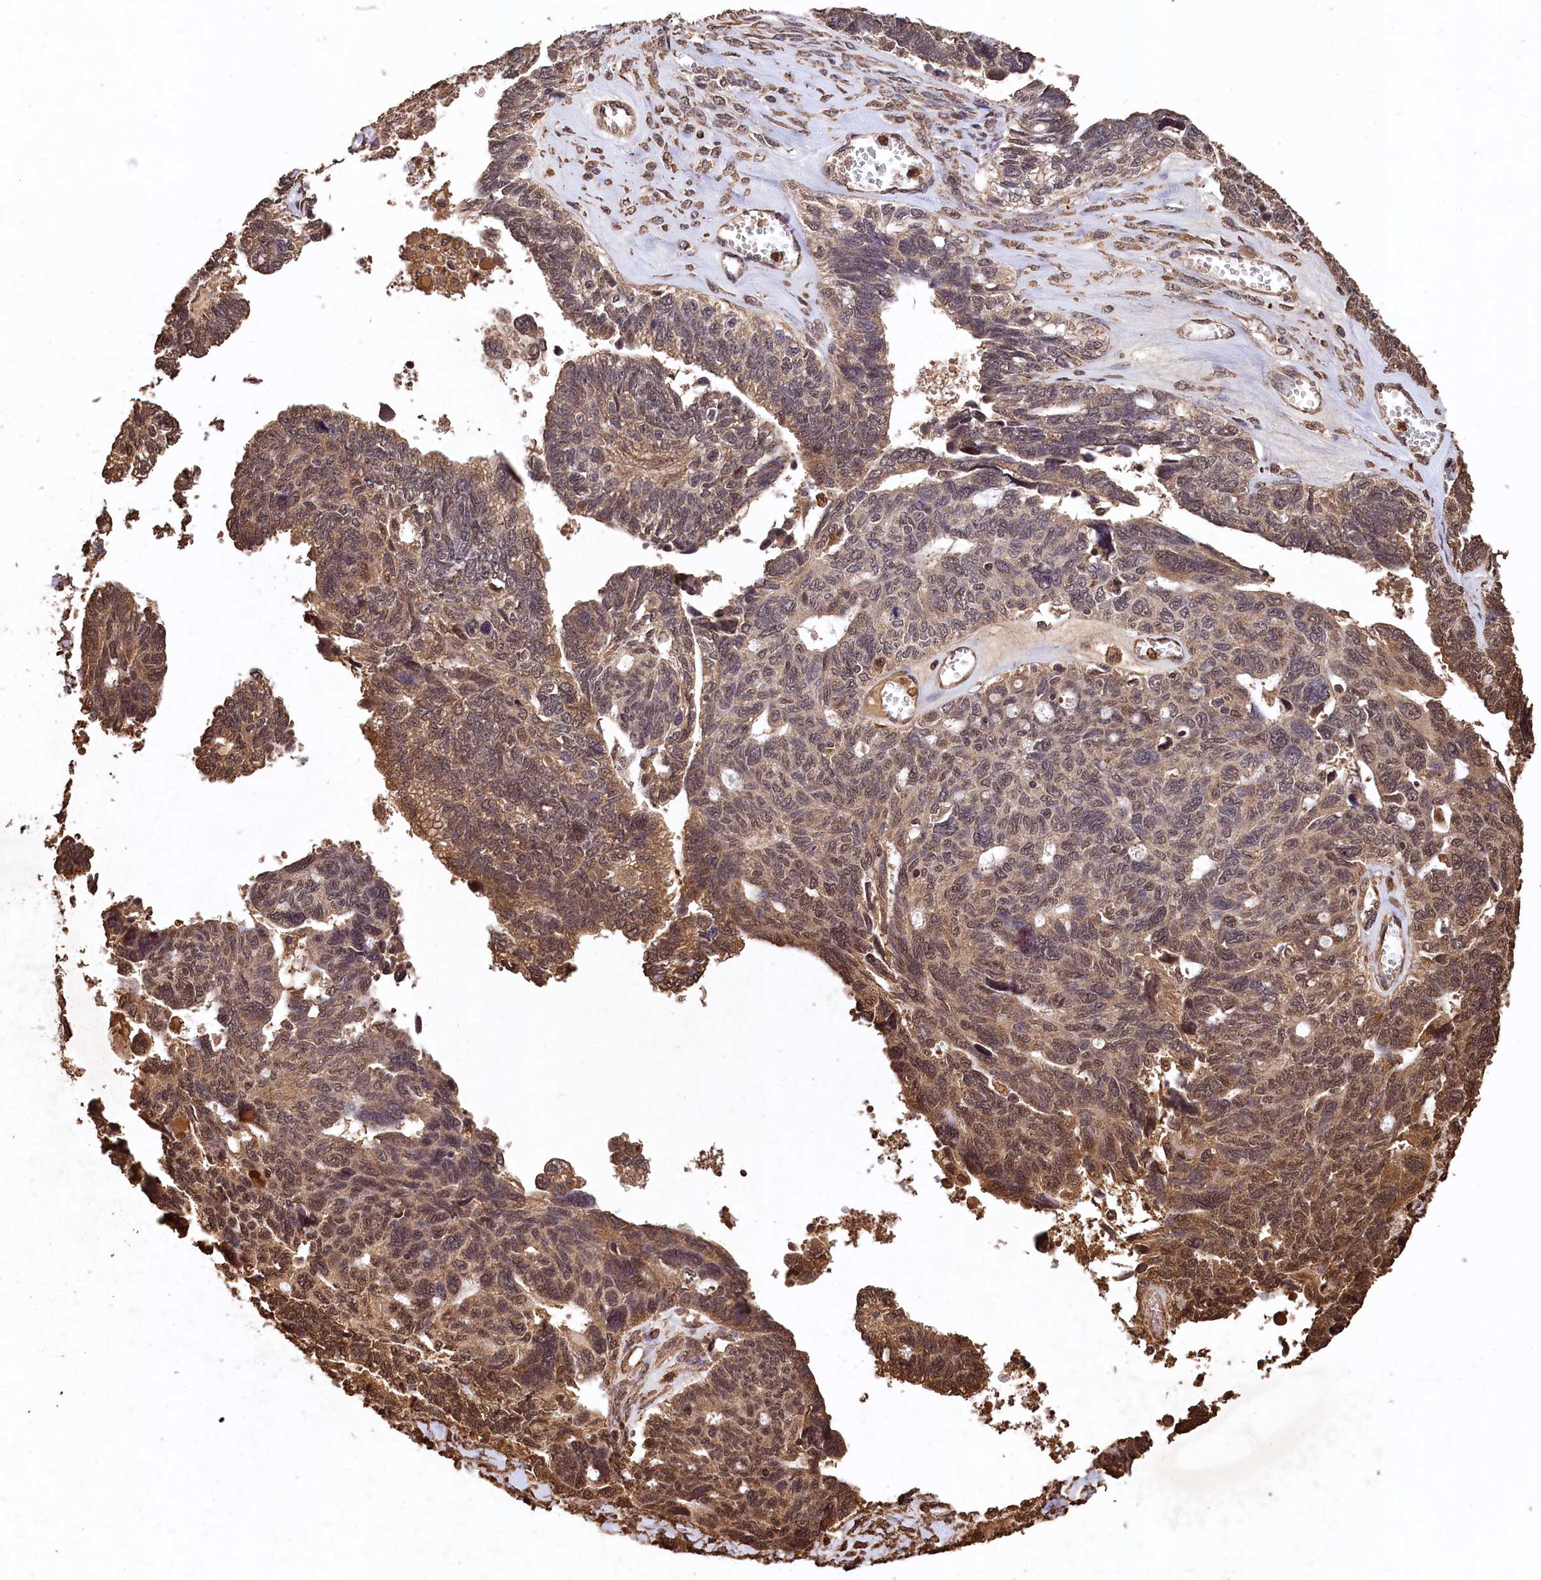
{"staining": {"intensity": "moderate", "quantity": "25%-75%", "location": "cytoplasmic/membranous,nuclear"}, "tissue": "ovarian cancer", "cell_type": "Tumor cells", "image_type": "cancer", "snomed": [{"axis": "morphology", "description": "Cystadenocarcinoma, serous, NOS"}, {"axis": "topography", "description": "Ovary"}], "caption": "The immunohistochemical stain shows moderate cytoplasmic/membranous and nuclear positivity in tumor cells of ovarian serous cystadenocarcinoma tissue.", "gene": "CEP57L1", "patient": {"sex": "female", "age": 79}}